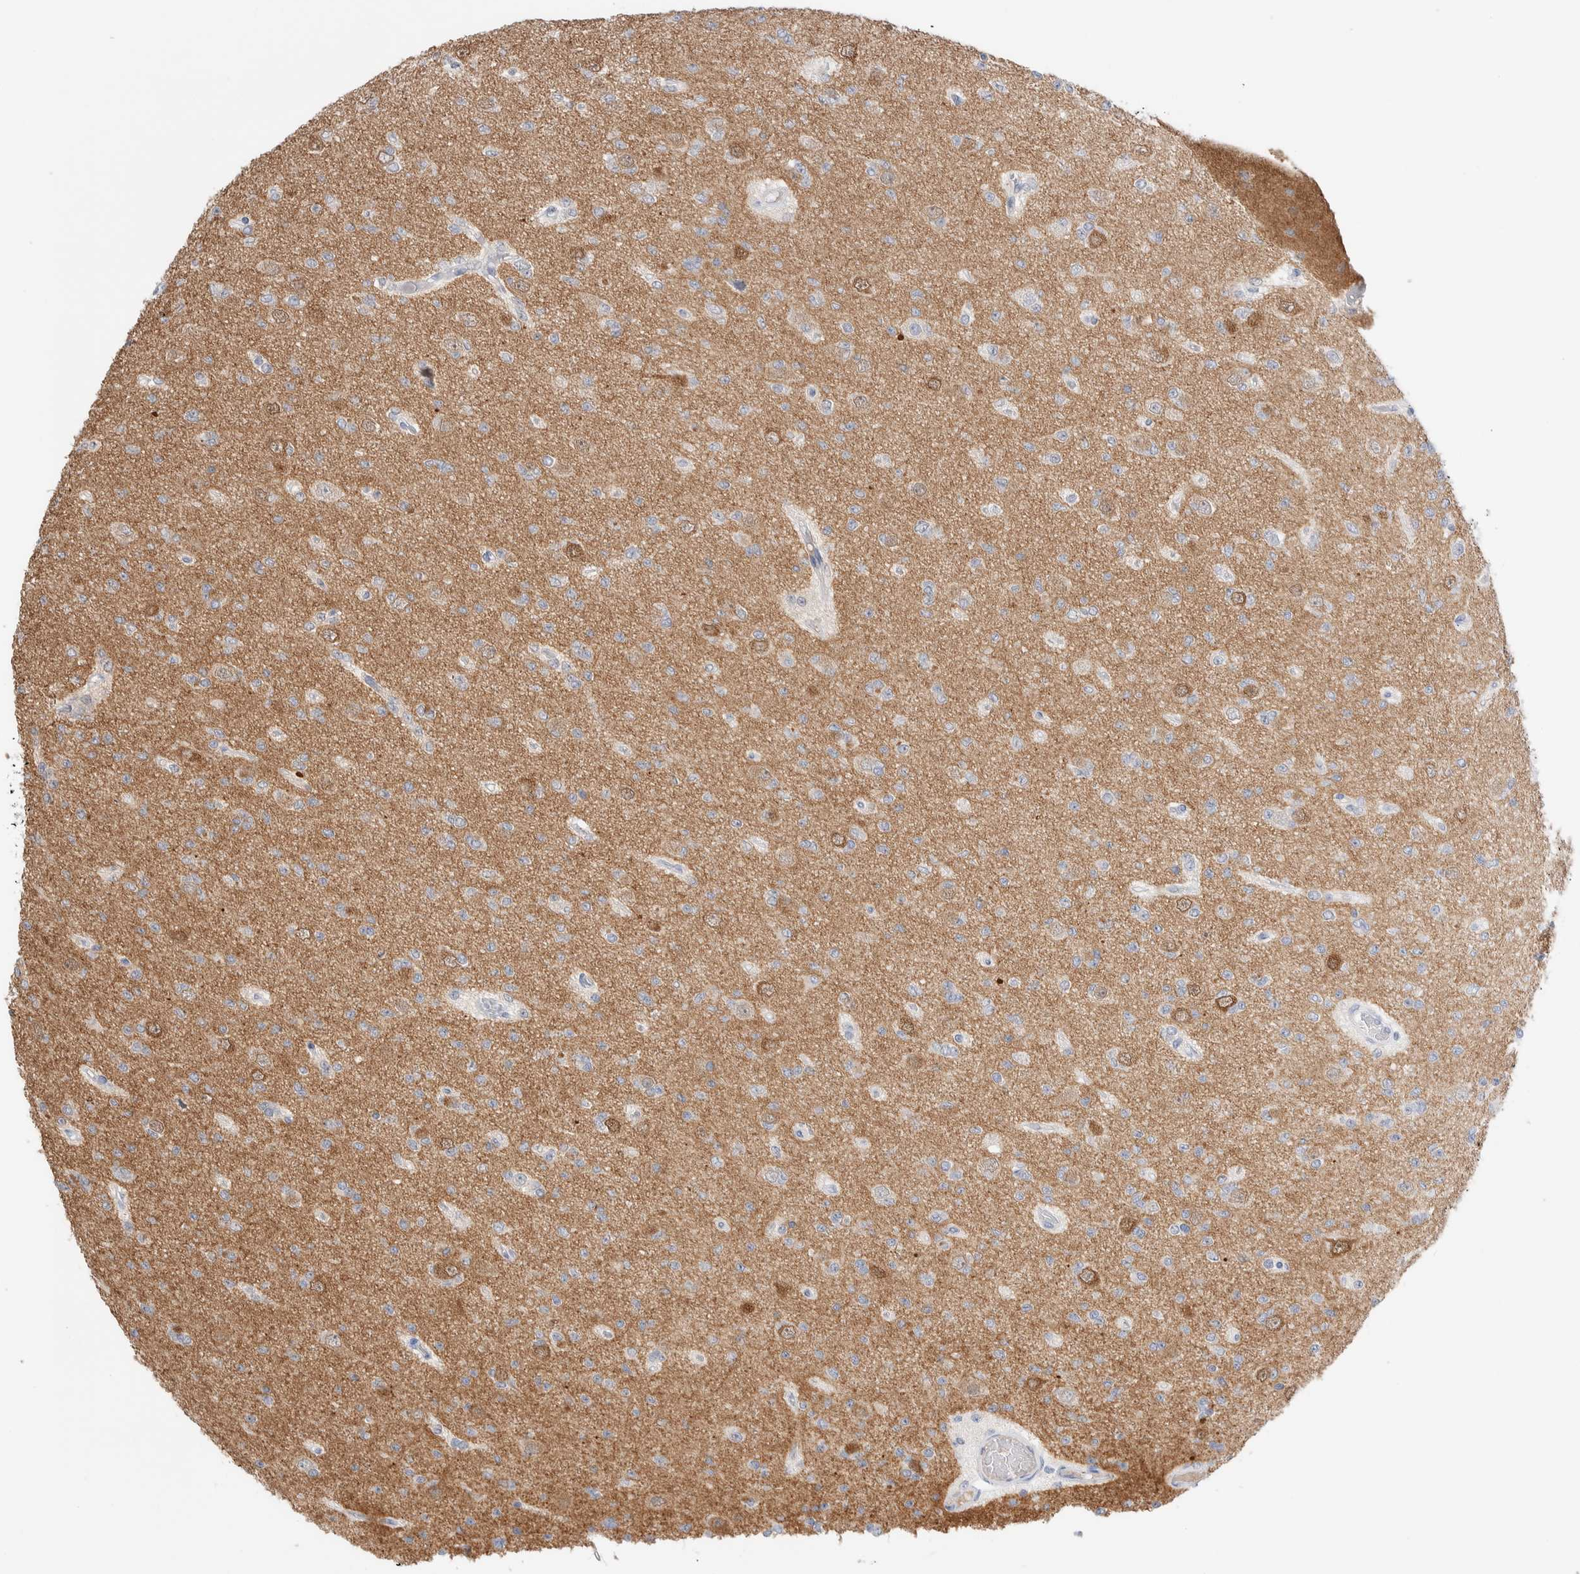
{"staining": {"intensity": "weak", "quantity": "<25%", "location": "cytoplasmic/membranous"}, "tissue": "glioma", "cell_type": "Tumor cells", "image_type": "cancer", "snomed": [{"axis": "morphology", "description": "Glioma, malignant, Low grade"}, {"axis": "topography", "description": "Brain"}], "caption": "Photomicrograph shows no significant protein staining in tumor cells of glioma.", "gene": "GDA", "patient": {"sex": "female", "age": 22}}